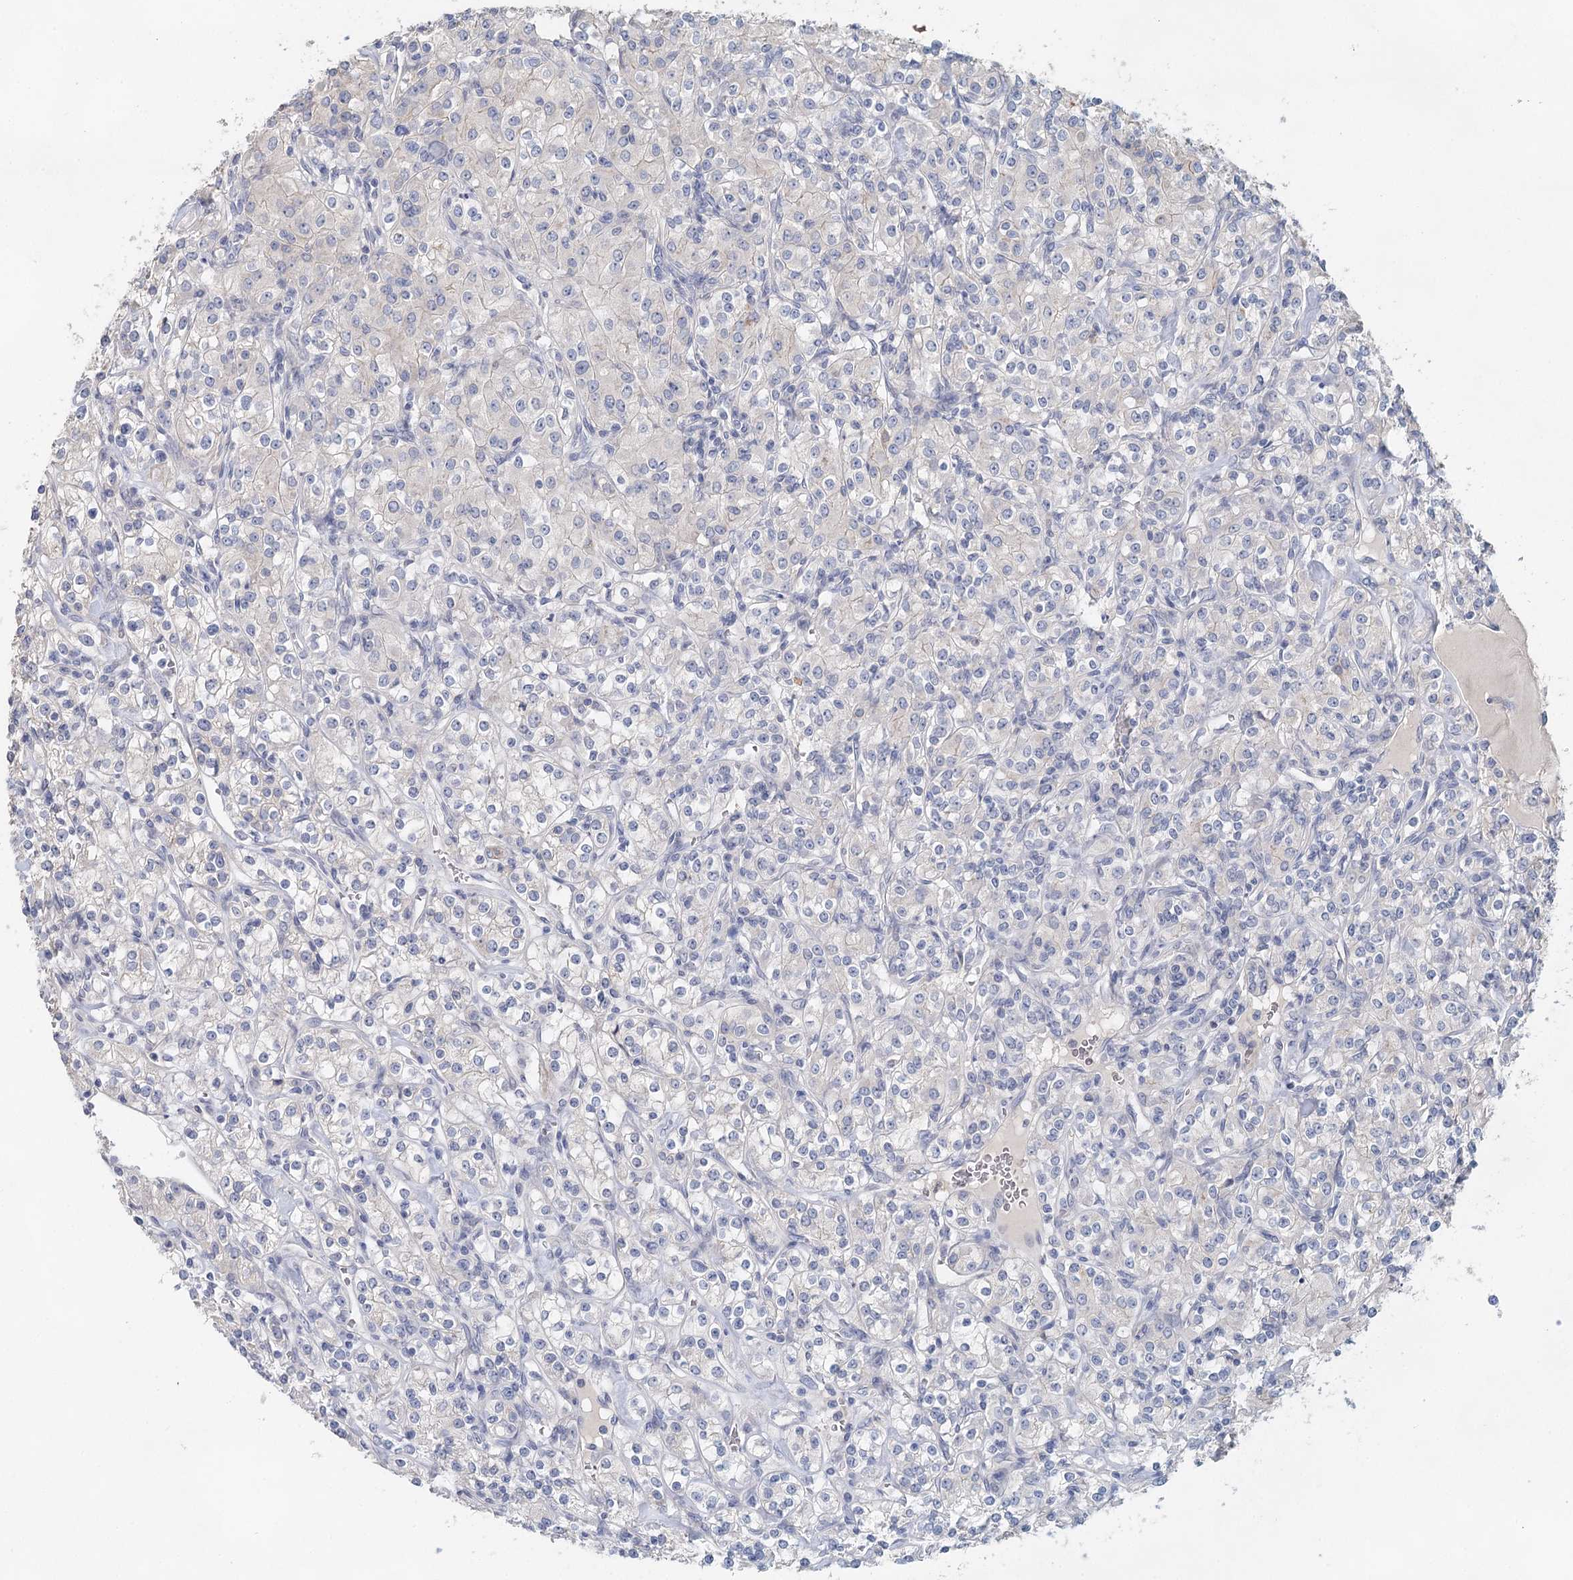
{"staining": {"intensity": "negative", "quantity": "none", "location": "none"}, "tissue": "renal cancer", "cell_type": "Tumor cells", "image_type": "cancer", "snomed": [{"axis": "morphology", "description": "Adenocarcinoma, NOS"}, {"axis": "topography", "description": "Kidney"}], "caption": "High power microscopy image of an immunohistochemistry (IHC) micrograph of renal cancer, revealing no significant staining in tumor cells. (Immunohistochemistry (ihc), brightfield microscopy, high magnification).", "gene": "MYL6B", "patient": {"sex": "male", "age": 77}}